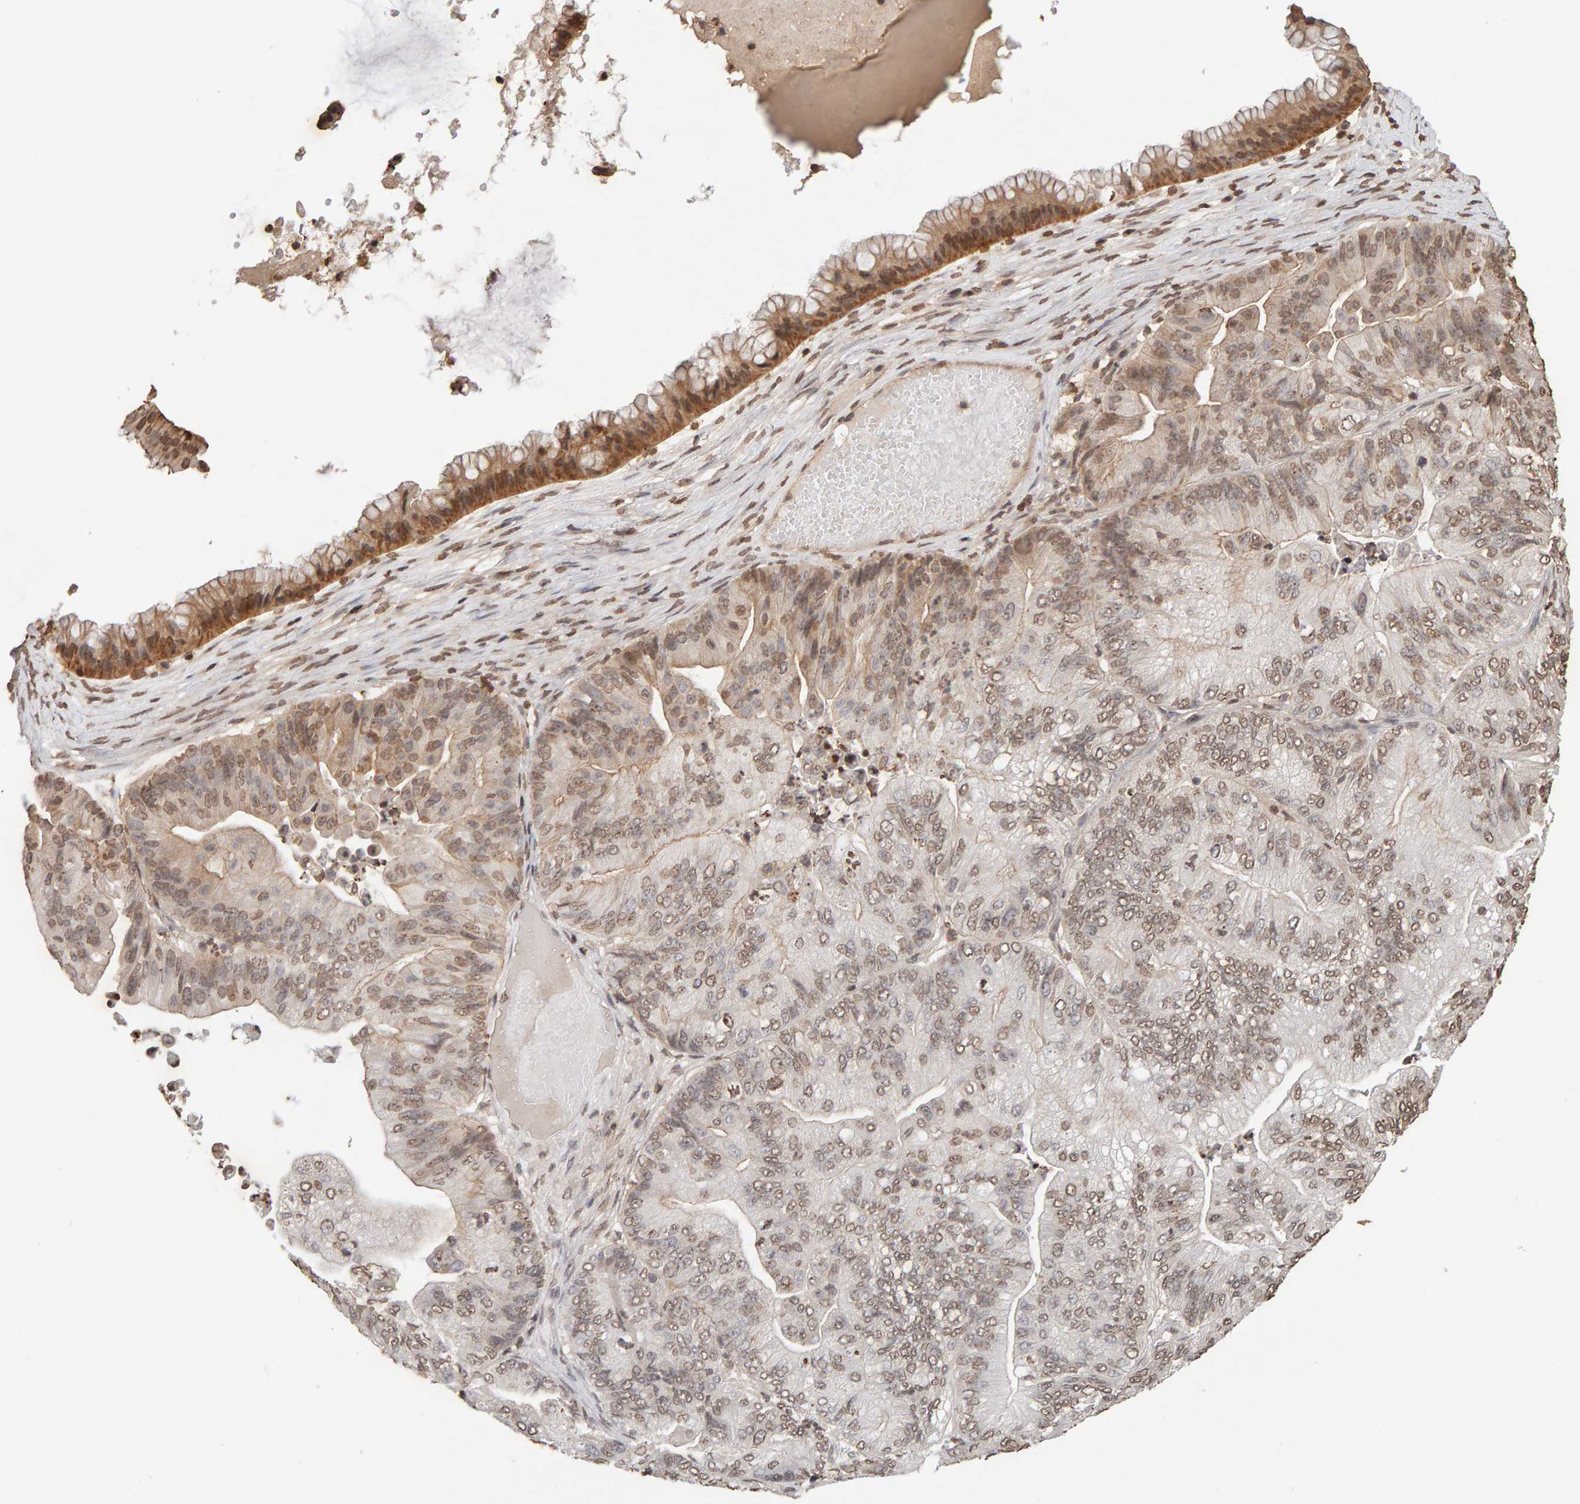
{"staining": {"intensity": "weak", "quantity": ">75%", "location": "cytoplasmic/membranous,nuclear"}, "tissue": "ovarian cancer", "cell_type": "Tumor cells", "image_type": "cancer", "snomed": [{"axis": "morphology", "description": "Cystadenocarcinoma, mucinous, NOS"}, {"axis": "topography", "description": "Ovary"}], "caption": "The immunohistochemical stain highlights weak cytoplasmic/membranous and nuclear positivity in tumor cells of ovarian cancer (mucinous cystadenocarcinoma) tissue.", "gene": "DNAJB5", "patient": {"sex": "female", "age": 61}}